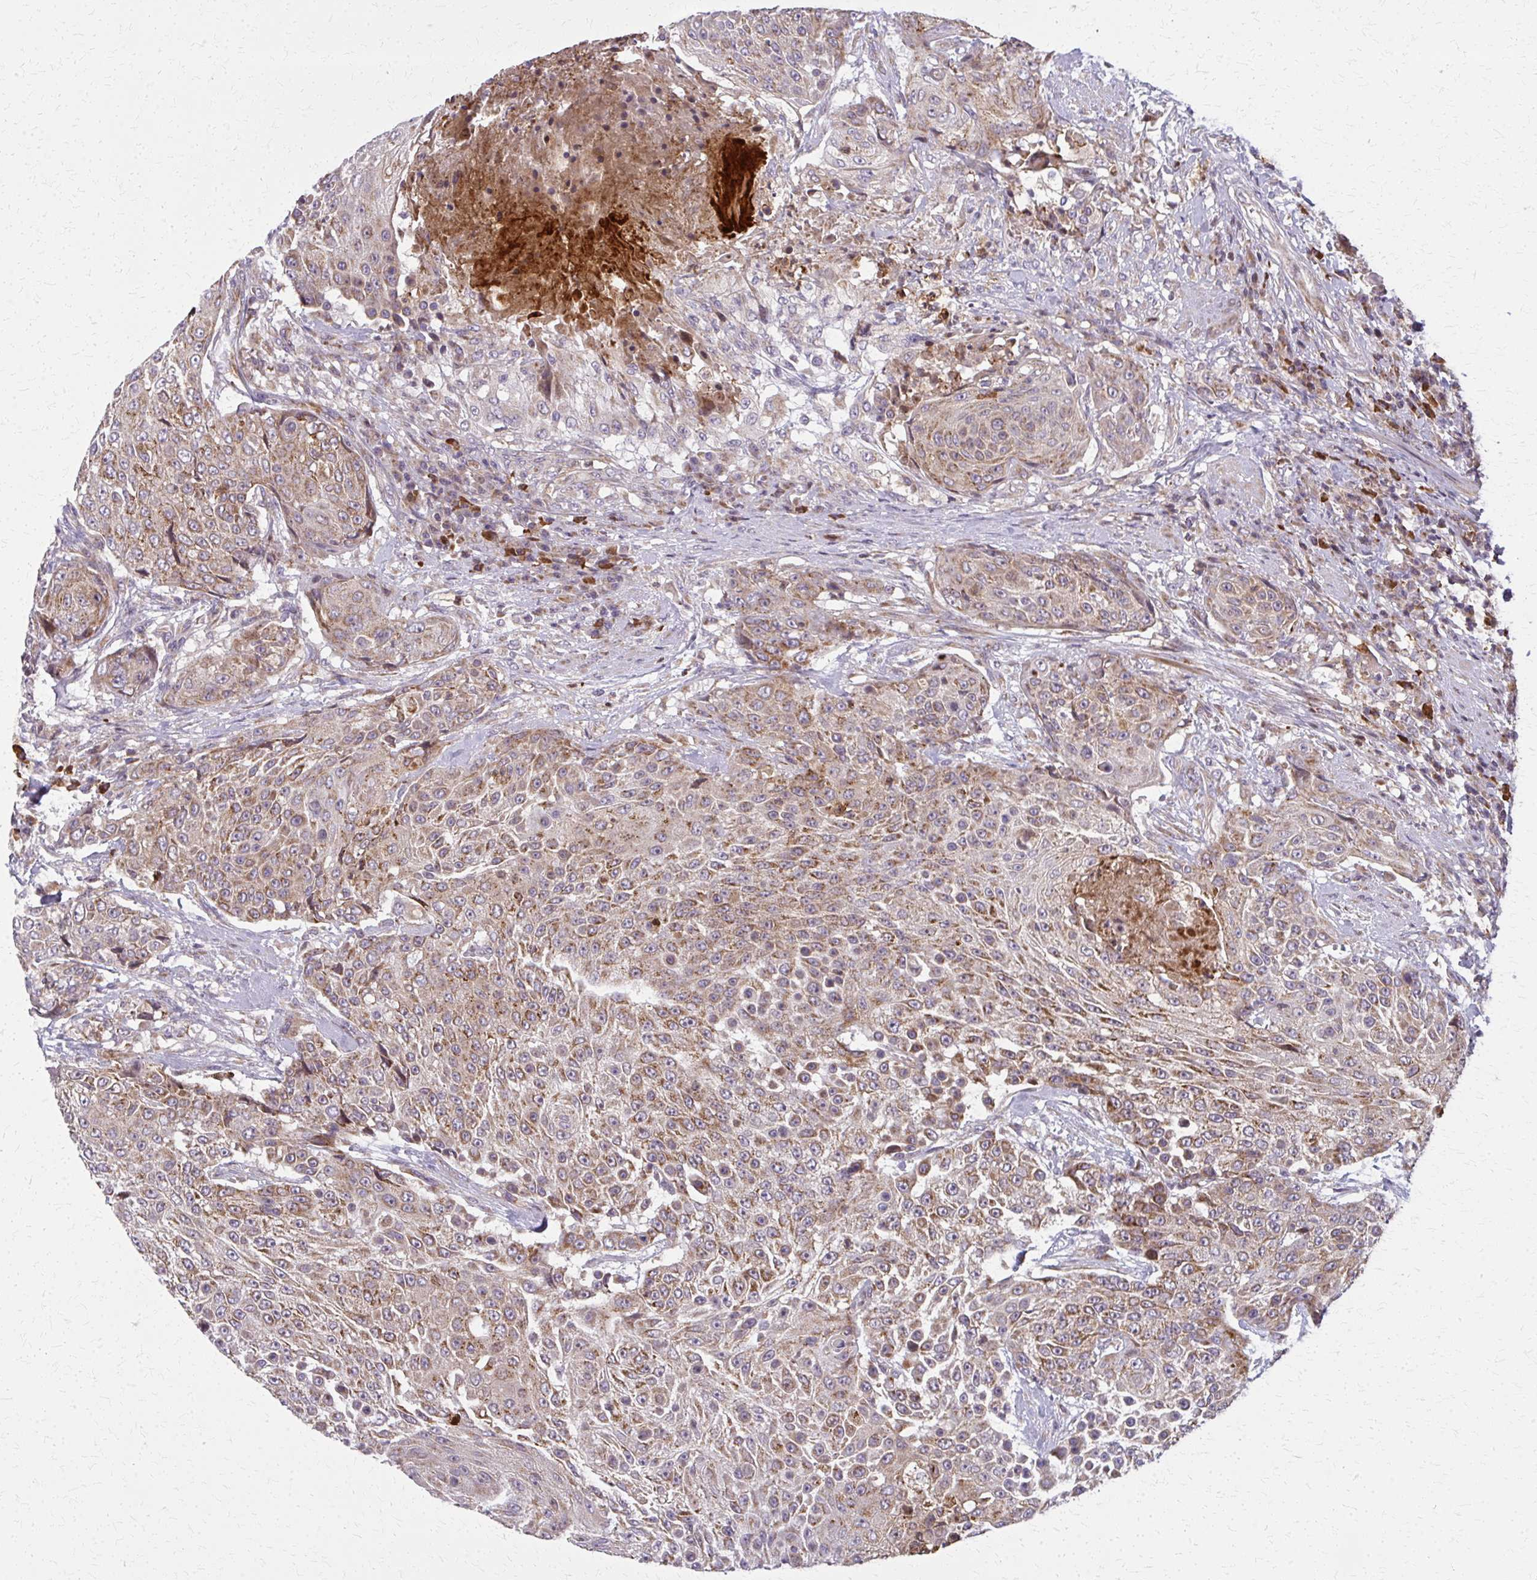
{"staining": {"intensity": "moderate", "quantity": ">75%", "location": "cytoplasmic/membranous"}, "tissue": "urothelial cancer", "cell_type": "Tumor cells", "image_type": "cancer", "snomed": [{"axis": "morphology", "description": "Urothelial carcinoma, High grade"}, {"axis": "topography", "description": "Urinary bladder"}], "caption": "Immunohistochemical staining of human urothelial carcinoma (high-grade) reveals medium levels of moderate cytoplasmic/membranous protein positivity in approximately >75% of tumor cells.", "gene": "MCCC1", "patient": {"sex": "female", "age": 63}}